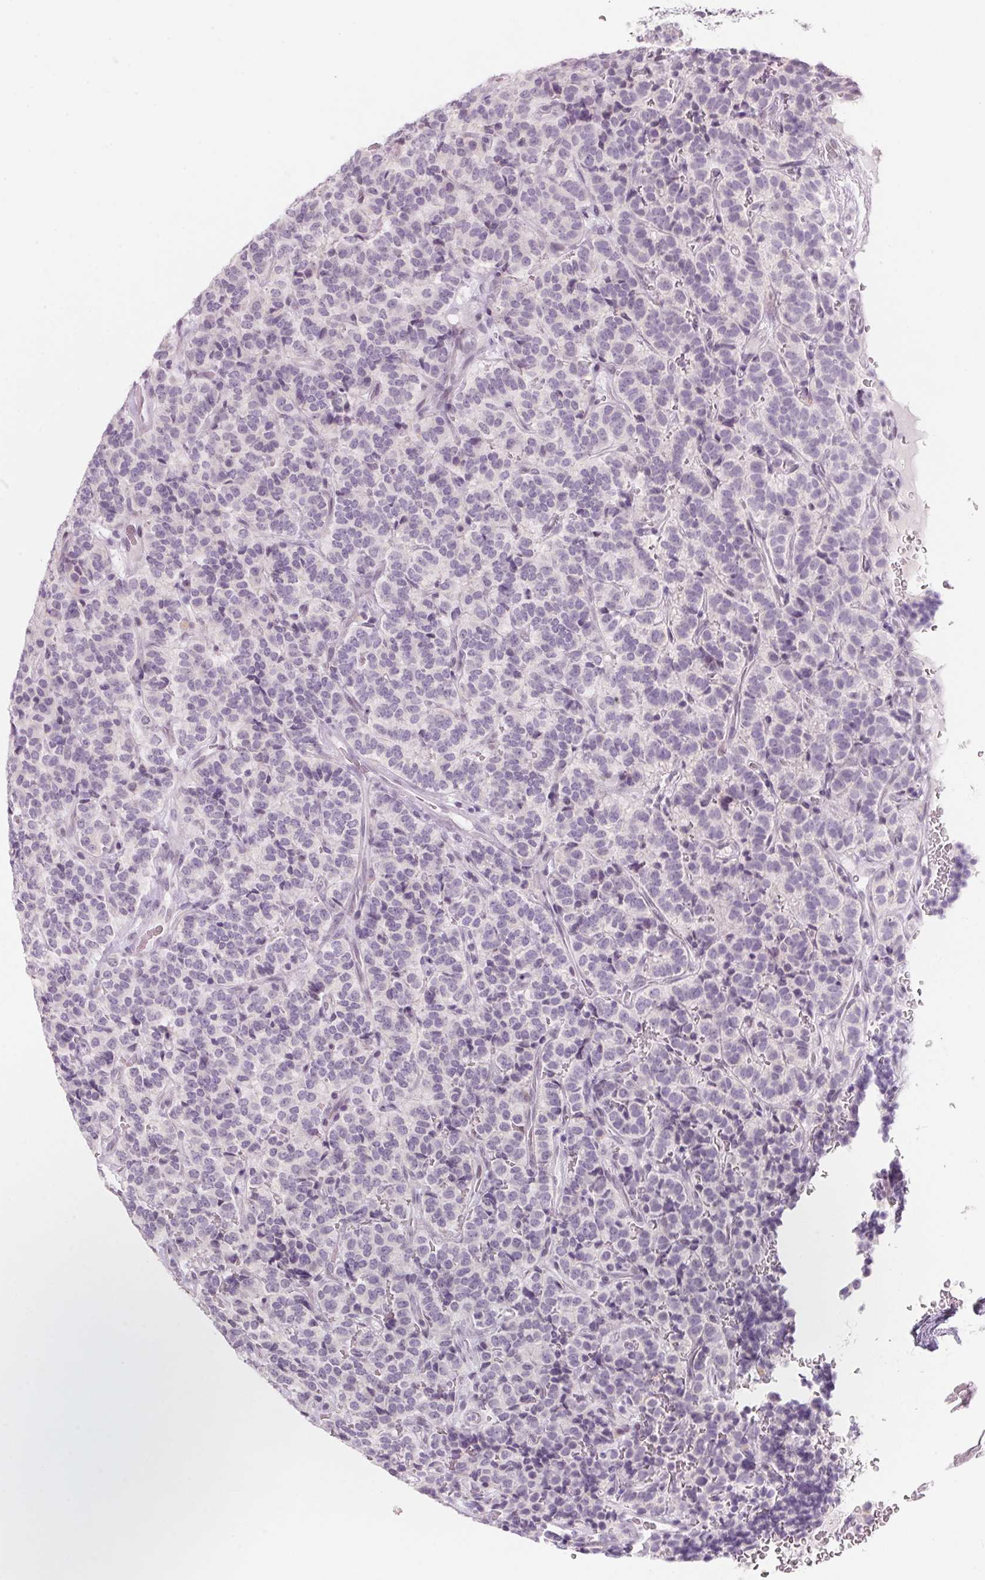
{"staining": {"intensity": "negative", "quantity": "none", "location": "none"}, "tissue": "carcinoid", "cell_type": "Tumor cells", "image_type": "cancer", "snomed": [{"axis": "morphology", "description": "Carcinoid, malignant, NOS"}, {"axis": "topography", "description": "Pancreas"}], "caption": "IHC of carcinoid exhibits no staining in tumor cells. The staining is performed using DAB brown chromogen with nuclei counter-stained in using hematoxylin.", "gene": "KCNQ2", "patient": {"sex": "male", "age": 36}}